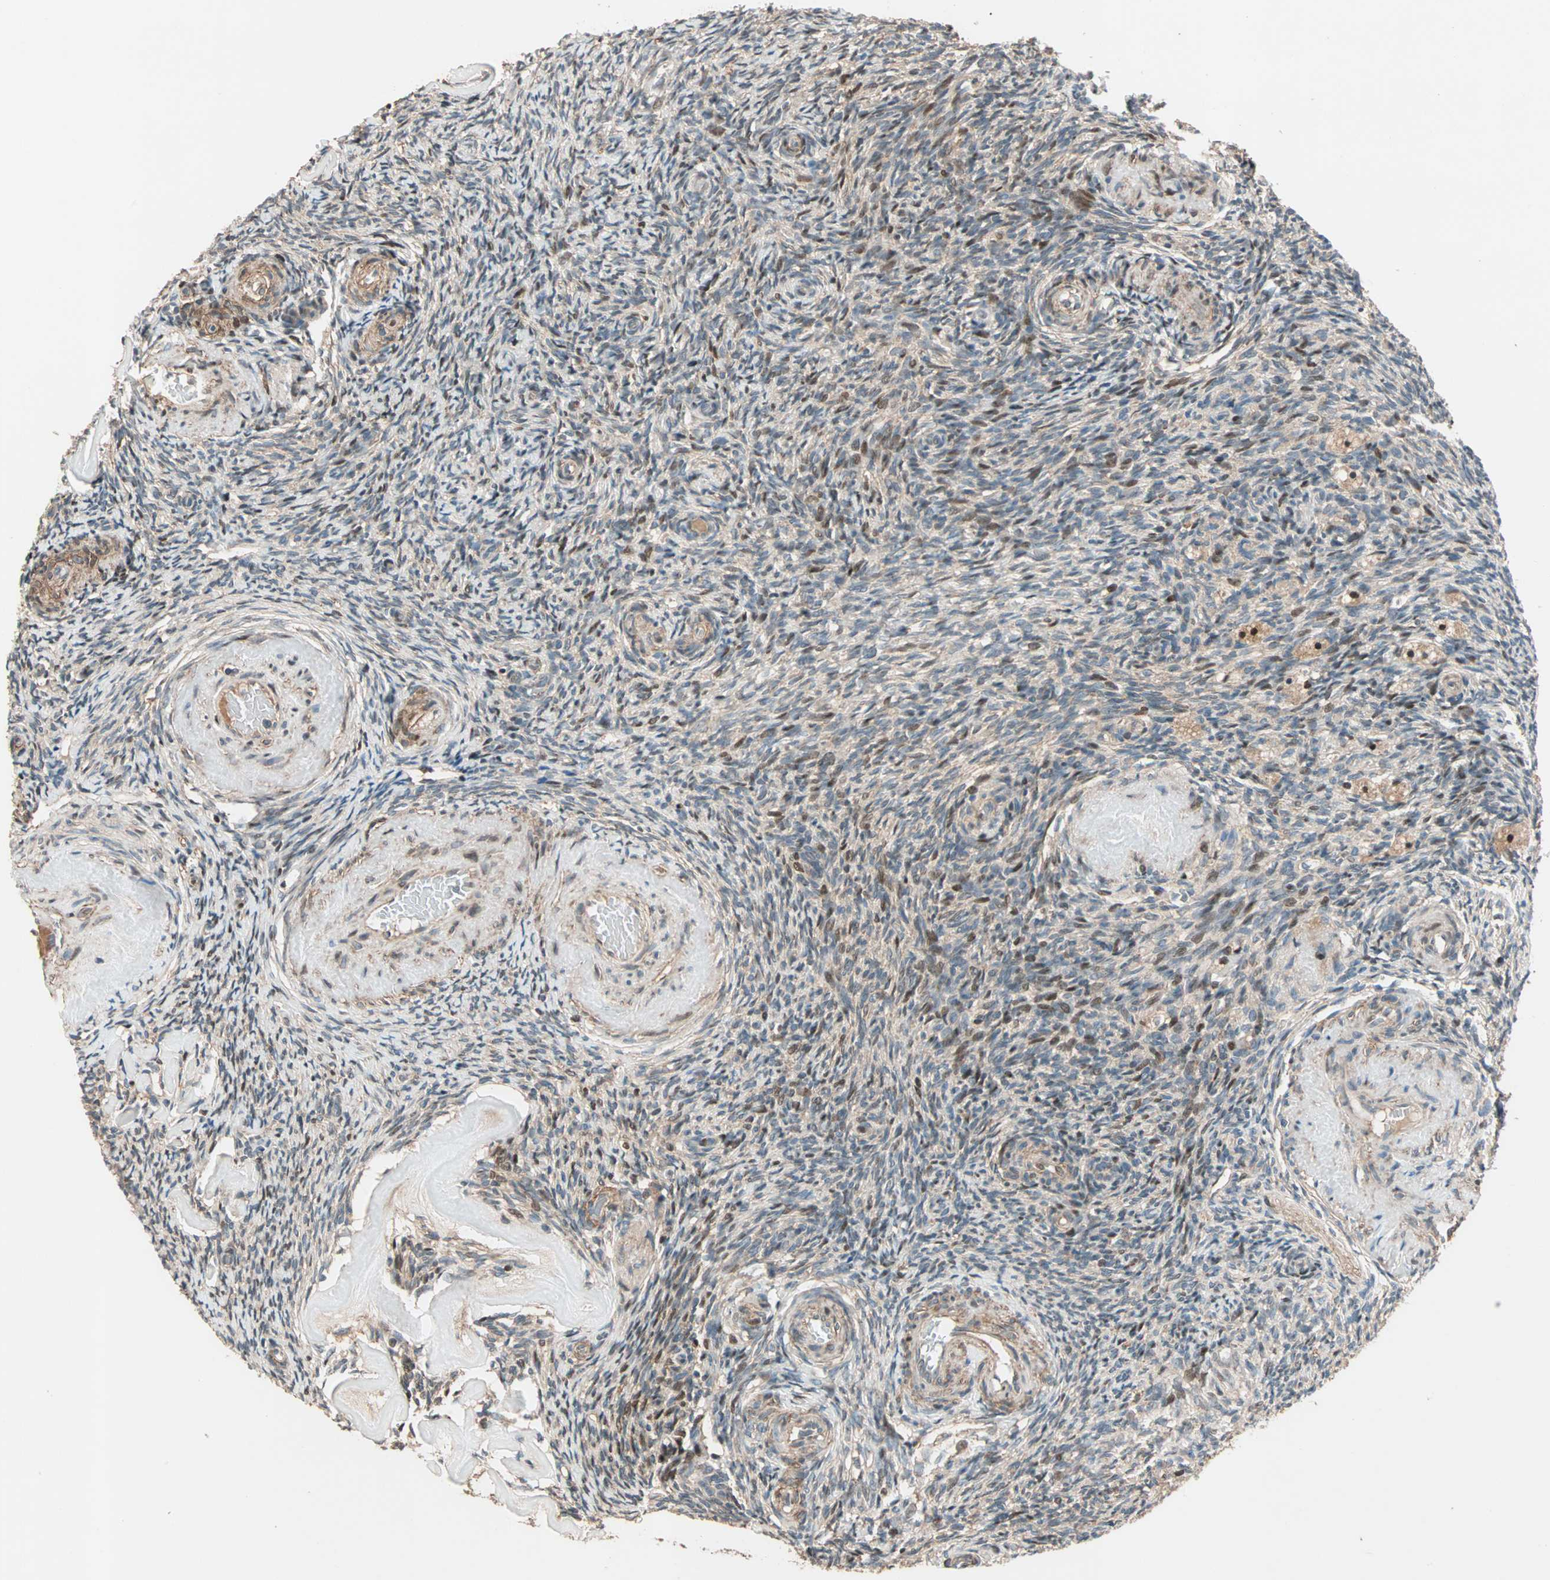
{"staining": {"intensity": "moderate", "quantity": "25%-75%", "location": "cytoplasmic/membranous,nuclear"}, "tissue": "ovary", "cell_type": "Ovarian stroma cells", "image_type": "normal", "snomed": [{"axis": "morphology", "description": "Normal tissue, NOS"}, {"axis": "topography", "description": "Ovary"}], "caption": "Protein expression by immunohistochemistry (IHC) displays moderate cytoplasmic/membranous,nuclear expression in approximately 25%-75% of ovarian stroma cells in normal ovary. (DAB (3,3'-diaminobenzidine) IHC with brightfield microscopy, high magnification).", "gene": "HECW1", "patient": {"sex": "female", "age": 60}}